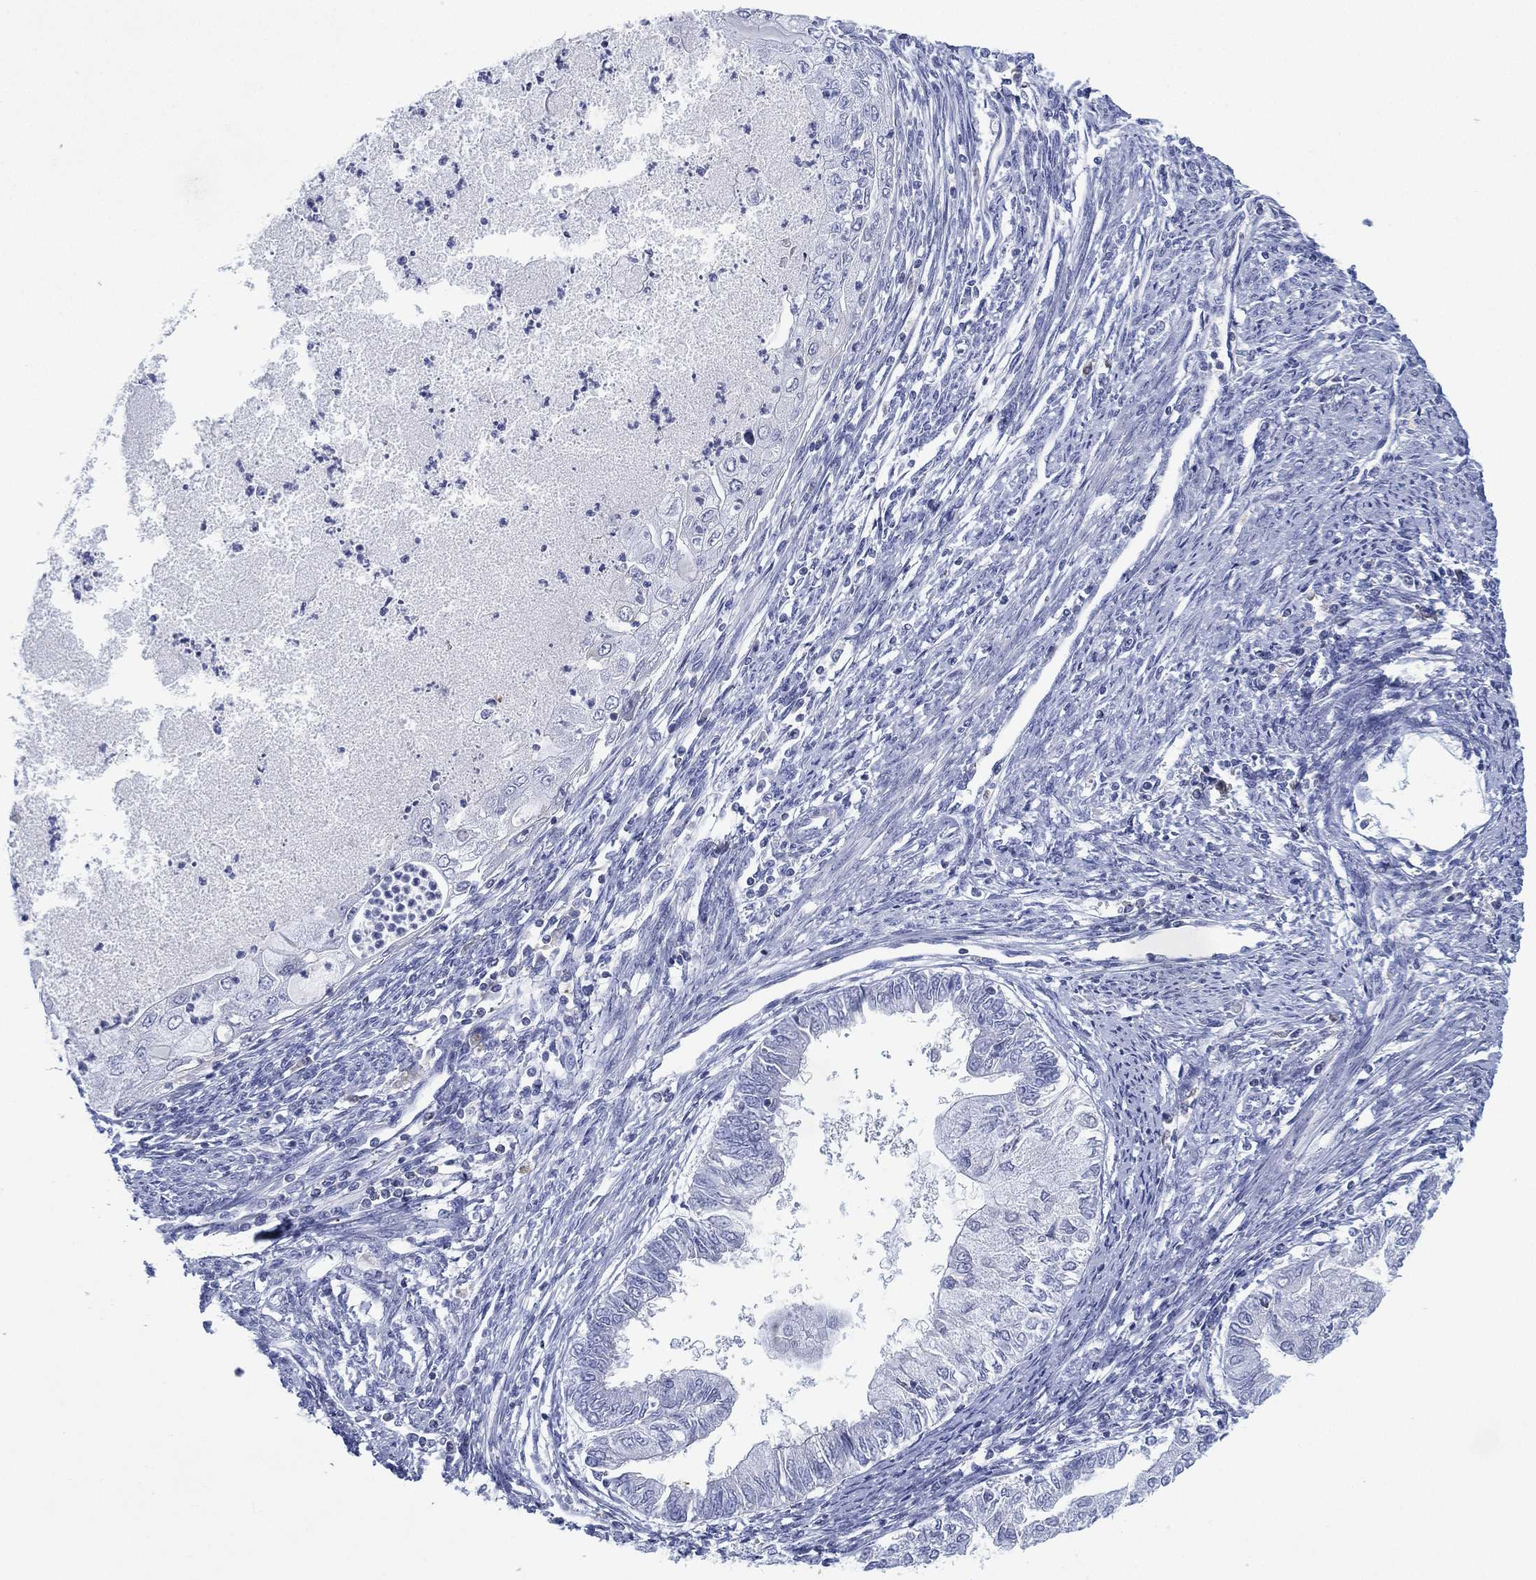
{"staining": {"intensity": "negative", "quantity": "none", "location": "none"}, "tissue": "endometrial cancer", "cell_type": "Tumor cells", "image_type": "cancer", "snomed": [{"axis": "morphology", "description": "Adenocarcinoma, NOS"}, {"axis": "topography", "description": "Endometrium"}], "caption": "An immunohistochemistry (IHC) photomicrograph of adenocarcinoma (endometrial) is shown. There is no staining in tumor cells of adenocarcinoma (endometrial).", "gene": "SEPTIN1", "patient": {"sex": "female", "age": 59}}